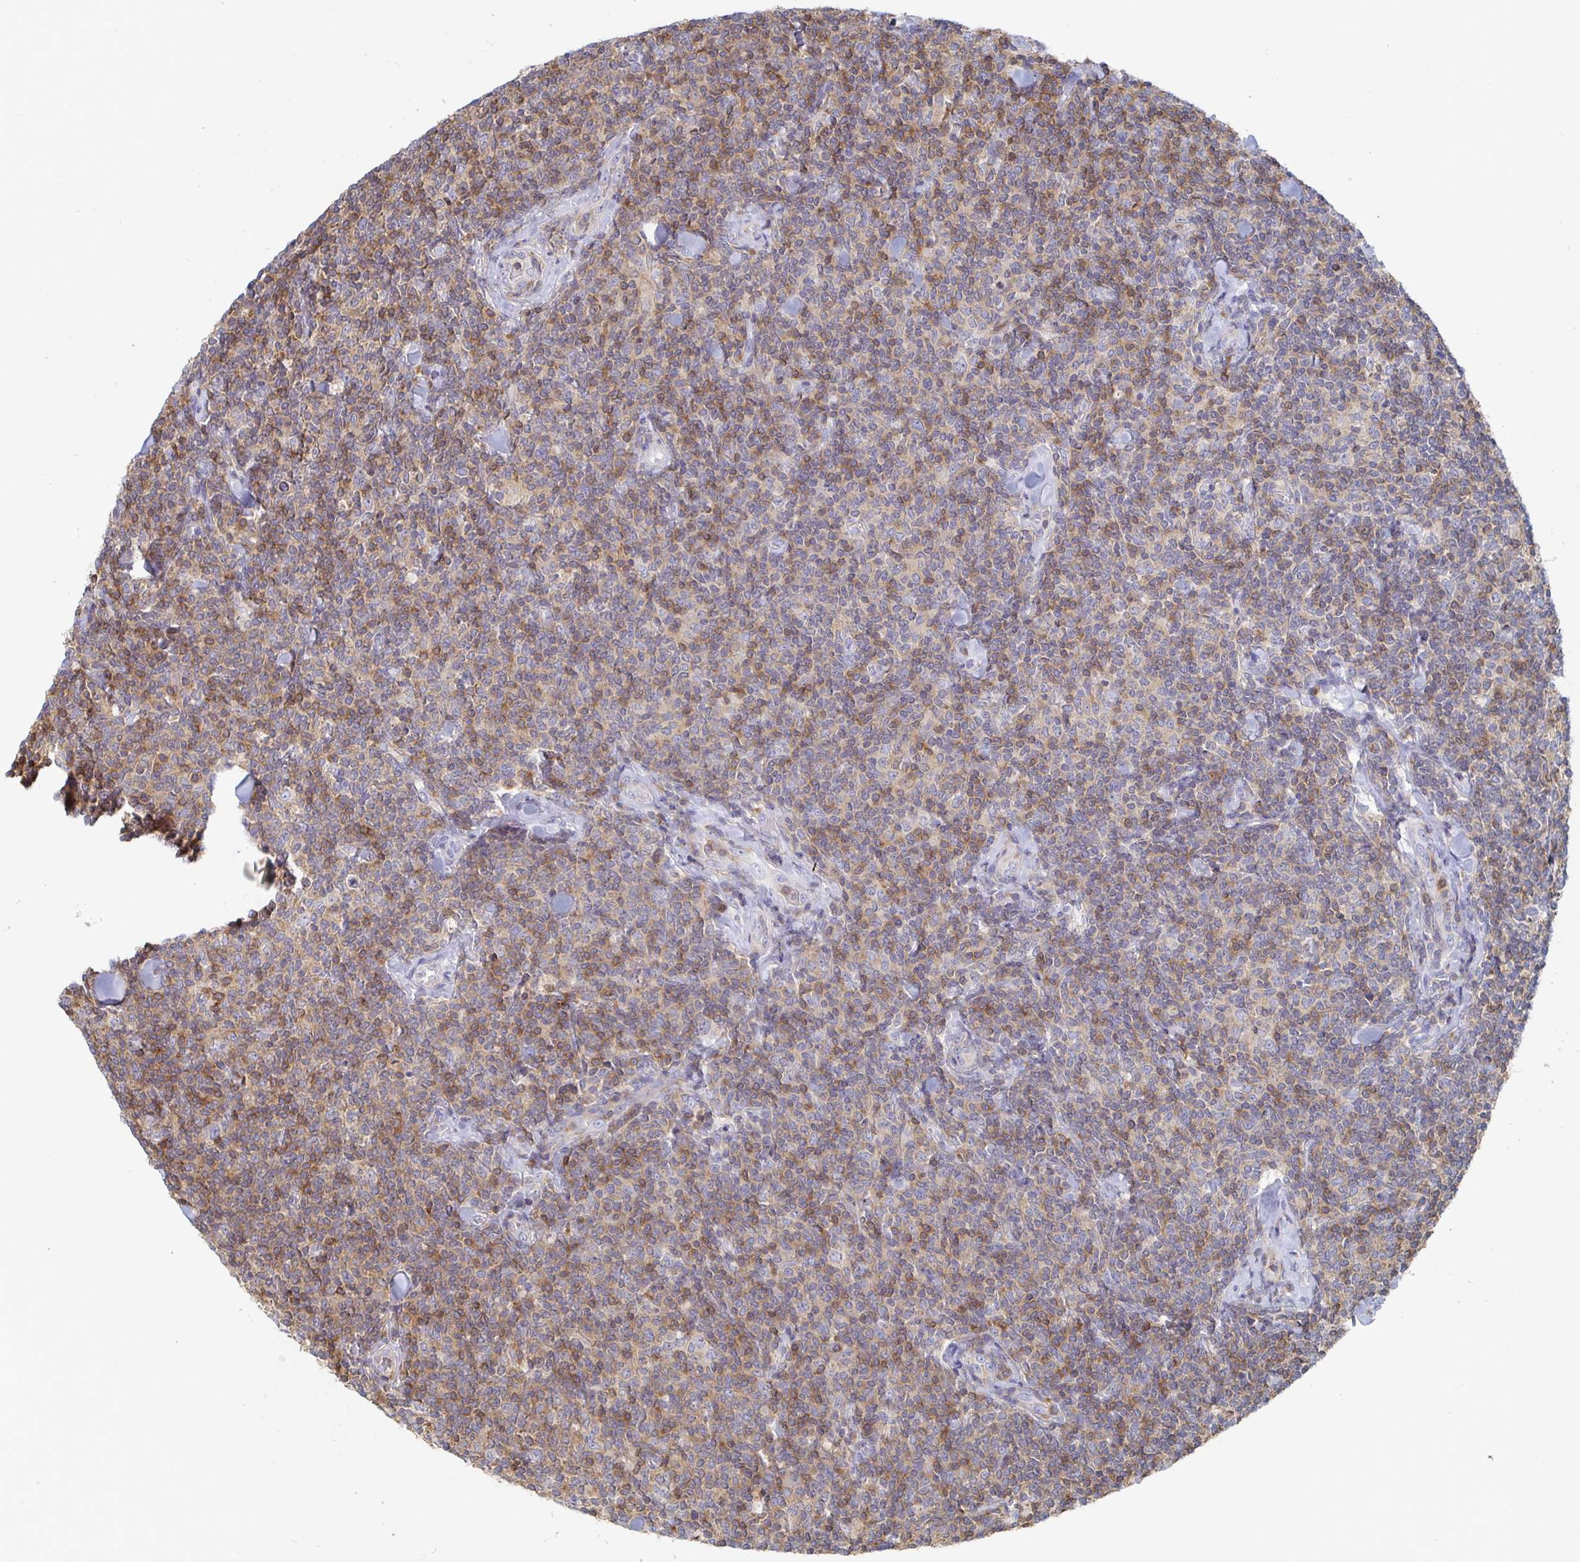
{"staining": {"intensity": "moderate", "quantity": "25%-75%", "location": "cytoplasmic/membranous"}, "tissue": "lymphoma", "cell_type": "Tumor cells", "image_type": "cancer", "snomed": [{"axis": "morphology", "description": "Malignant lymphoma, non-Hodgkin's type, Low grade"}, {"axis": "topography", "description": "Lymph node"}], "caption": "The histopathology image displays staining of lymphoma, revealing moderate cytoplasmic/membranous protein staining (brown color) within tumor cells.", "gene": "PIK3CD", "patient": {"sex": "female", "age": 56}}